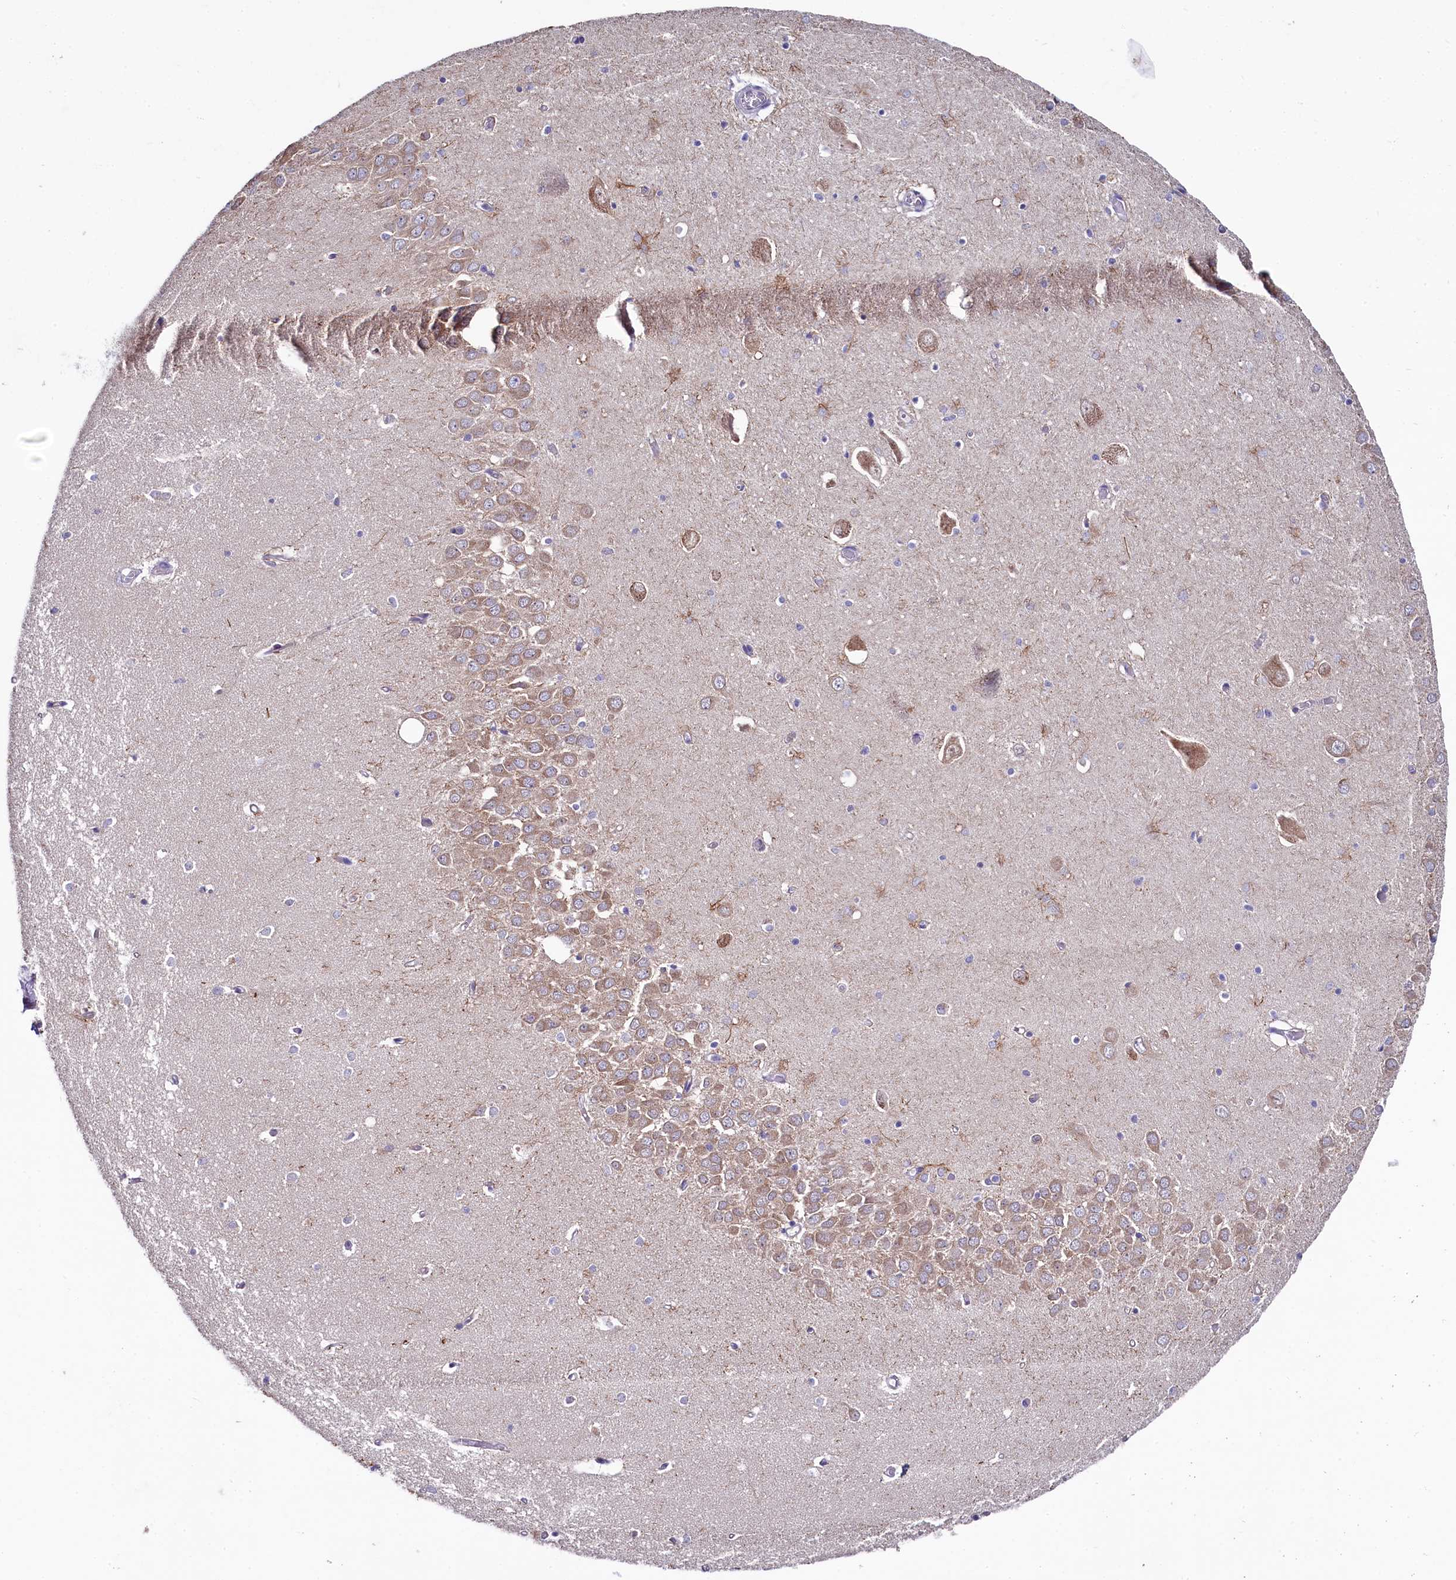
{"staining": {"intensity": "weak", "quantity": "<25%", "location": "cytoplasmic/membranous"}, "tissue": "hippocampus", "cell_type": "Glial cells", "image_type": "normal", "snomed": [{"axis": "morphology", "description": "Normal tissue, NOS"}, {"axis": "topography", "description": "Hippocampus"}], "caption": "The image displays no significant positivity in glial cells of hippocampus. The staining was performed using DAB to visualize the protein expression in brown, while the nuclei were stained in blue with hematoxylin (Magnification: 20x).", "gene": "MRPL57", "patient": {"sex": "male", "age": 70}}